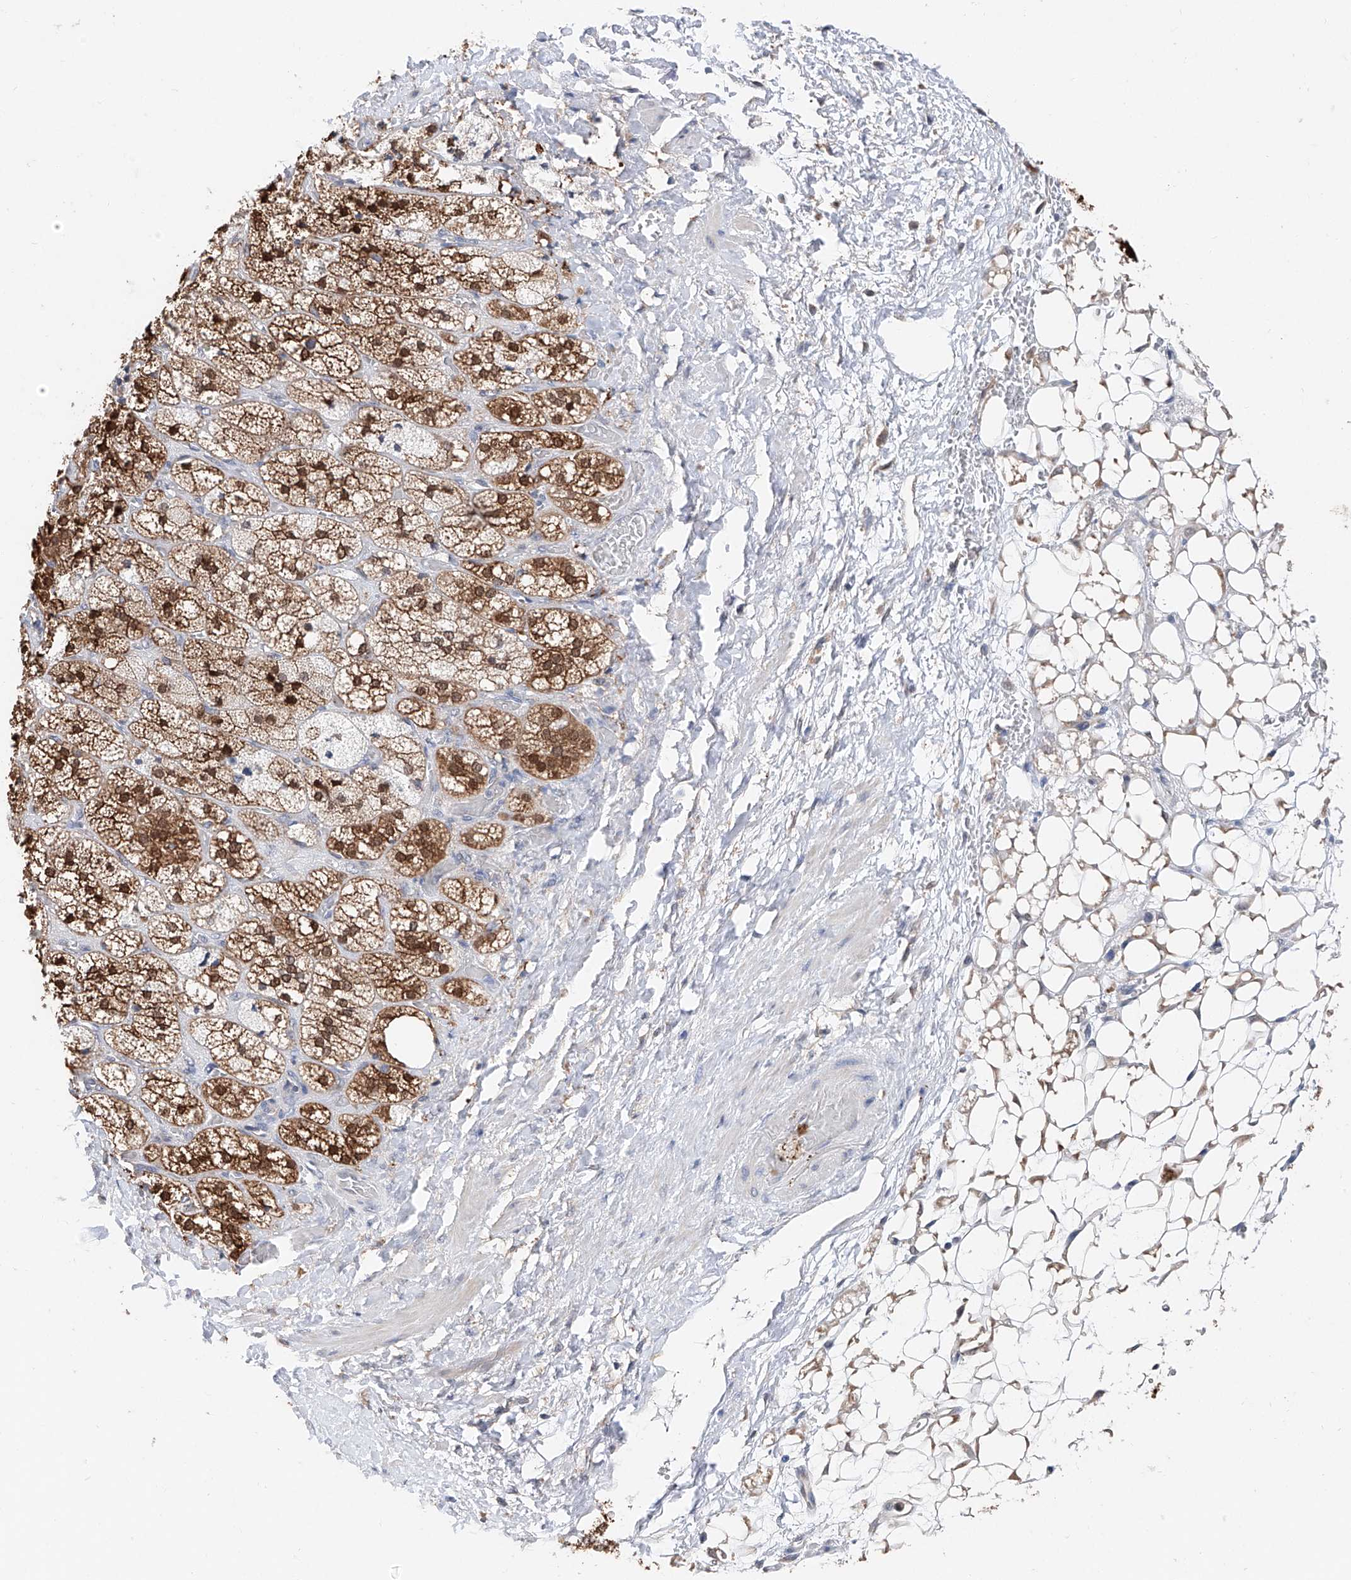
{"staining": {"intensity": "strong", "quantity": ">75%", "location": "cytoplasmic/membranous,nuclear"}, "tissue": "adrenal gland", "cell_type": "Glandular cells", "image_type": "normal", "snomed": [{"axis": "morphology", "description": "Normal tissue, NOS"}, {"axis": "topography", "description": "Adrenal gland"}], "caption": "This histopathology image exhibits immunohistochemistry staining of benign human adrenal gland, with high strong cytoplasmic/membranous,nuclear staining in approximately >75% of glandular cells.", "gene": "FUCA2", "patient": {"sex": "male", "age": 61}}